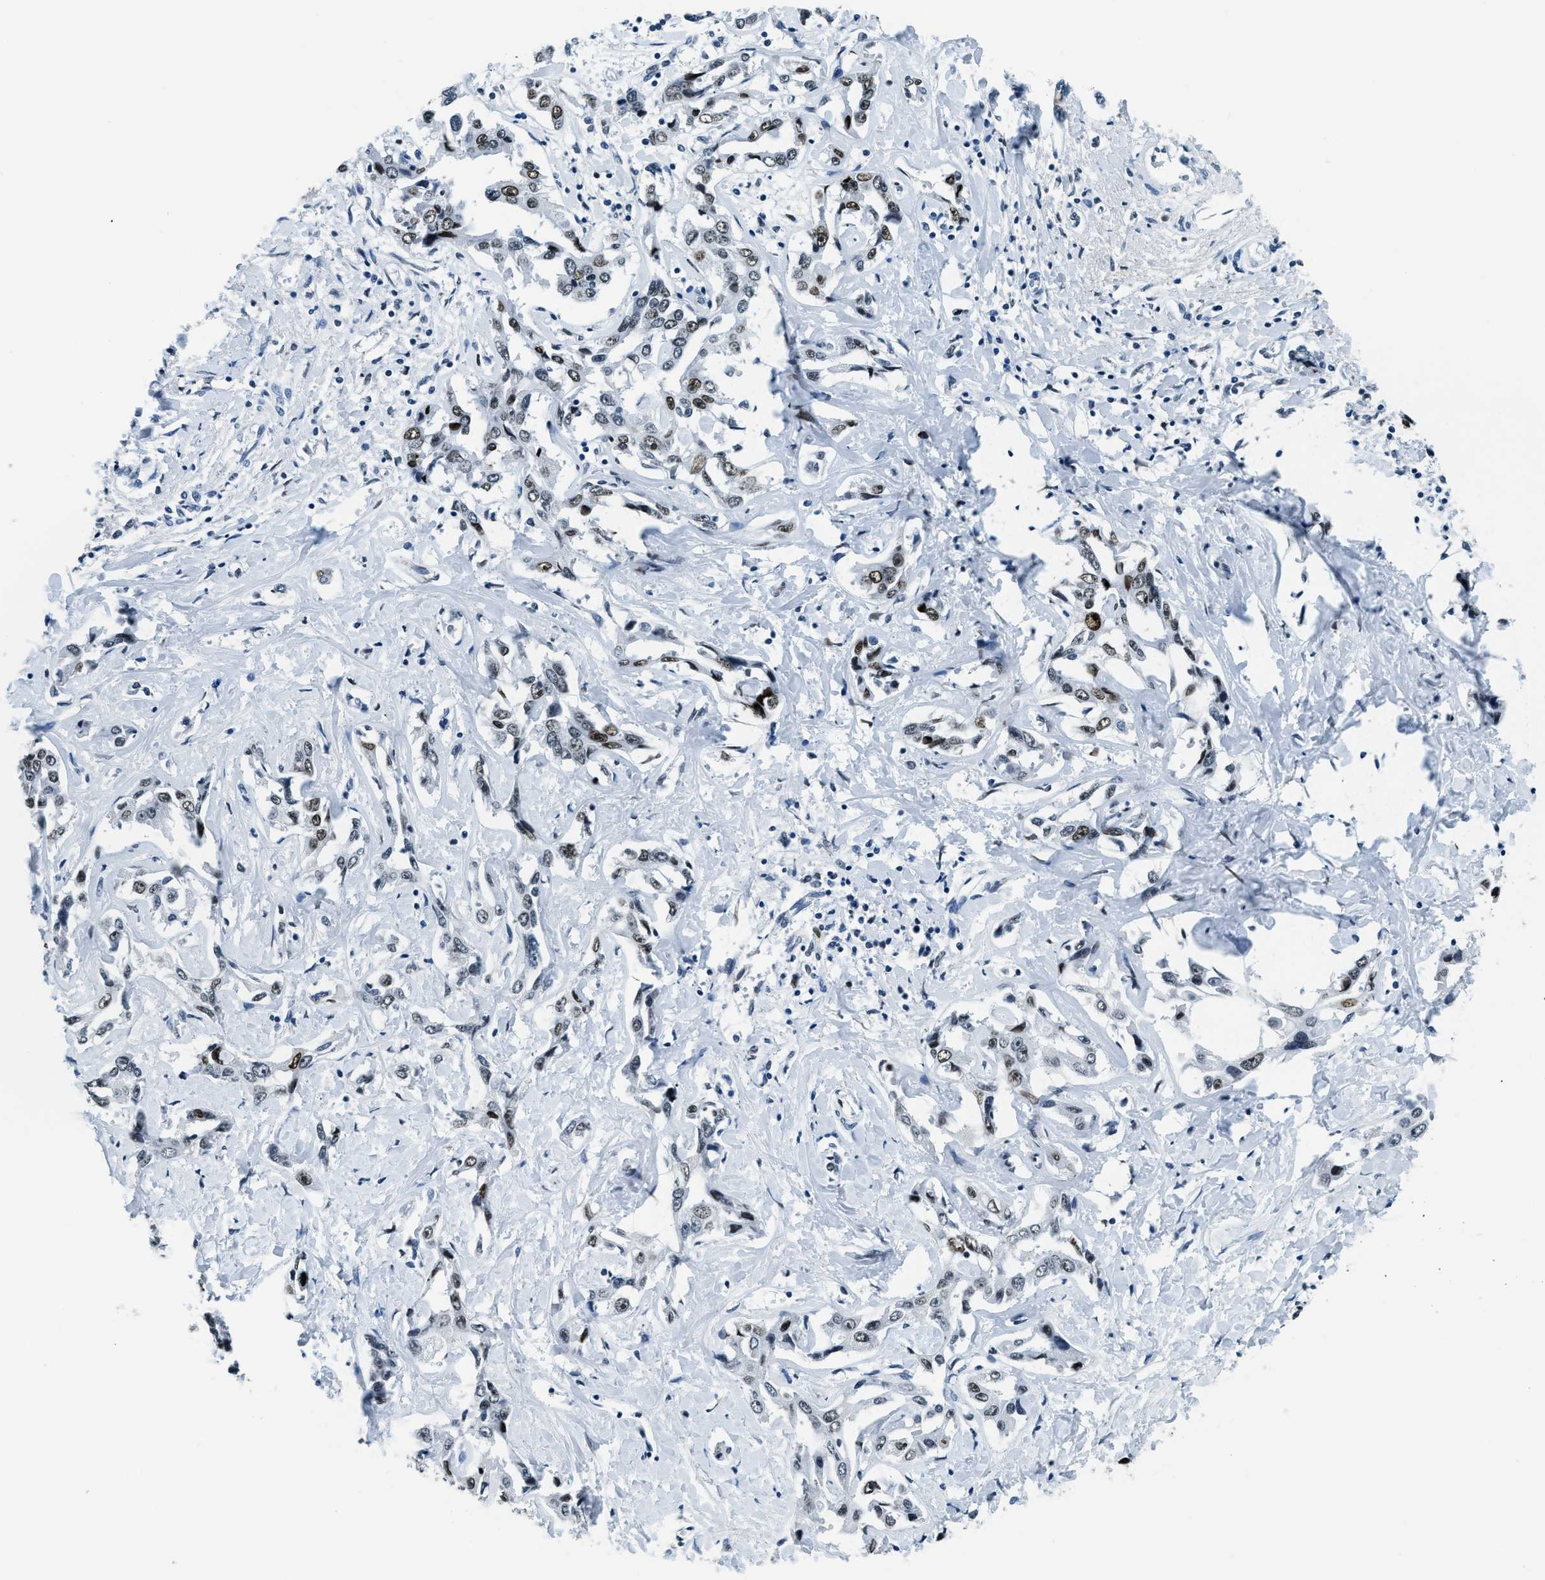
{"staining": {"intensity": "moderate", "quantity": "25%-75%", "location": "nuclear"}, "tissue": "liver cancer", "cell_type": "Tumor cells", "image_type": "cancer", "snomed": [{"axis": "morphology", "description": "Cholangiocarcinoma"}, {"axis": "topography", "description": "Liver"}], "caption": "Protein expression analysis of human liver cancer reveals moderate nuclear staining in approximately 25%-75% of tumor cells.", "gene": "TOP1", "patient": {"sex": "male", "age": 59}}